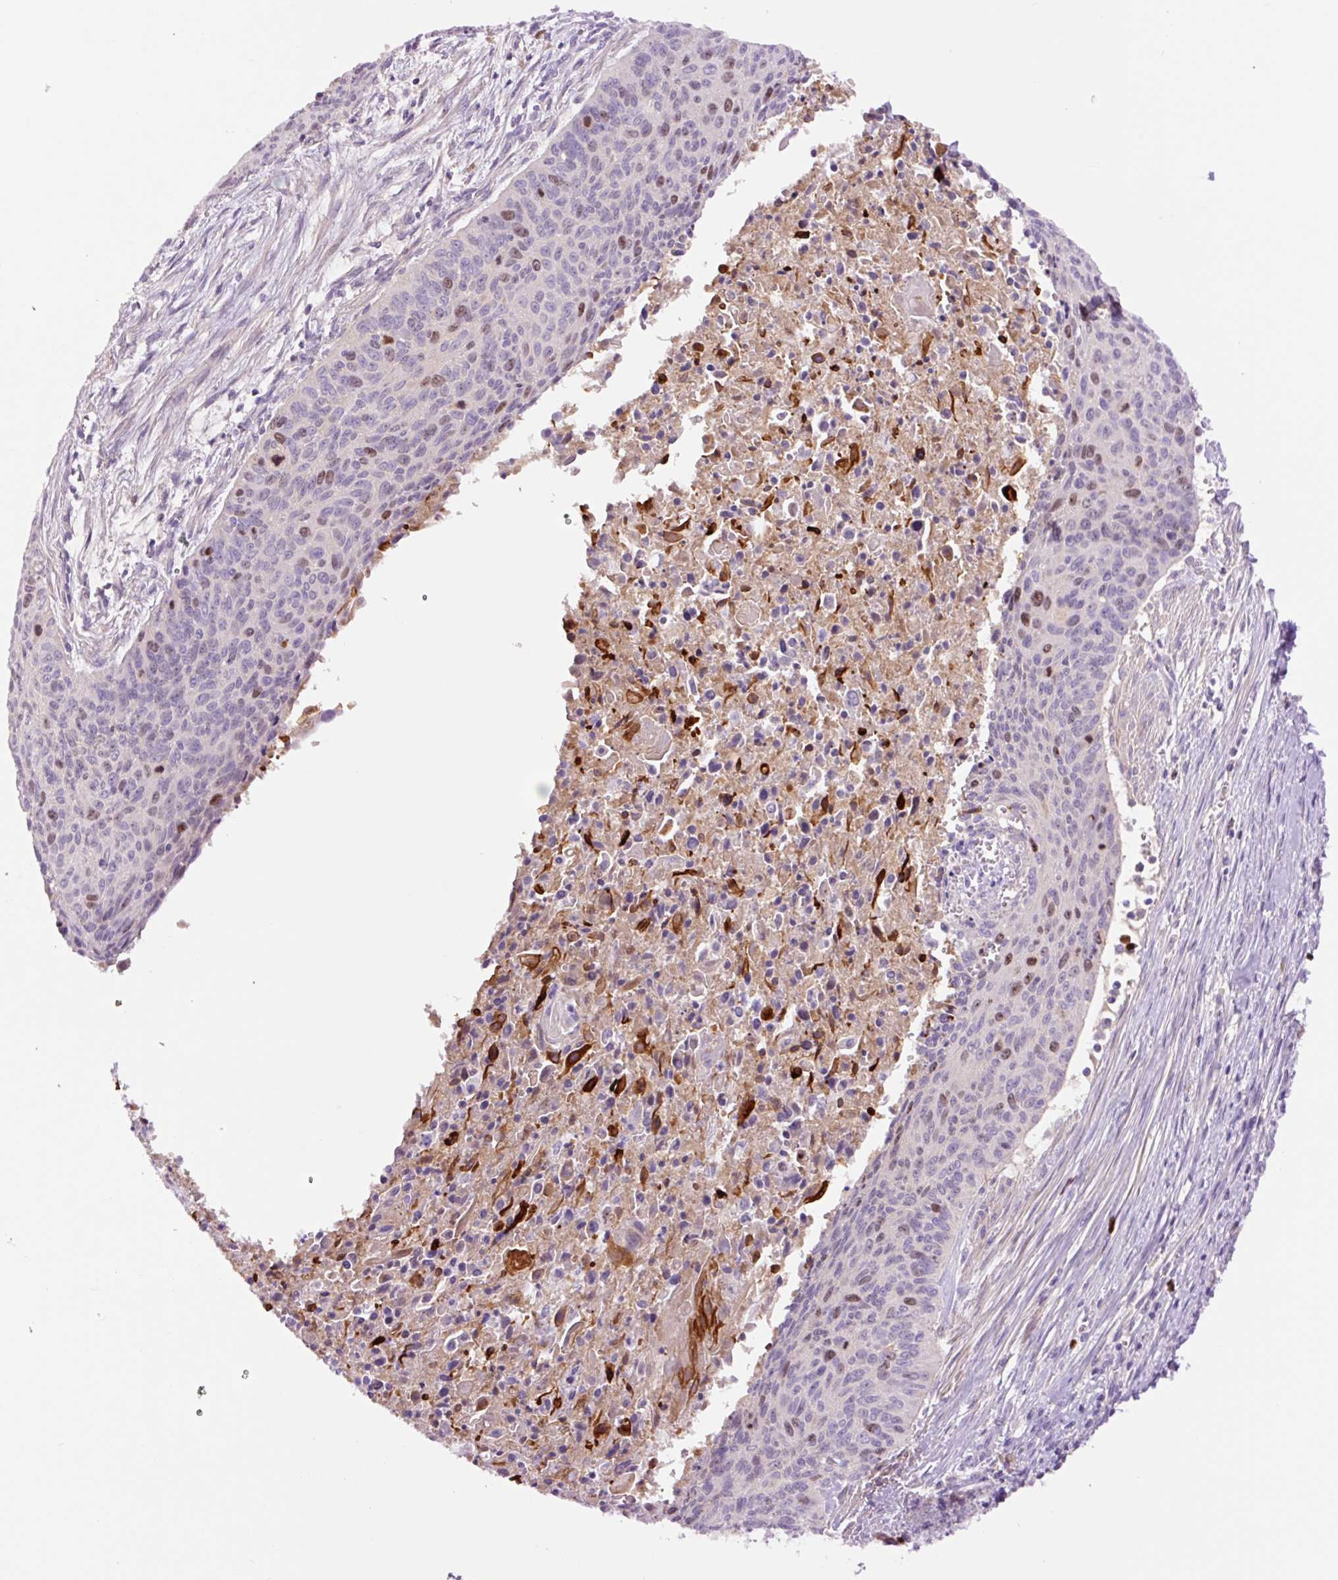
{"staining": {"intensity": "moderate", "quantity": "<25%", "location": "nuclear"}, "tissue": "cervical cancer", "cell_type": "Tumor cells", "image_type": "cancer", "snomed": [{"axis": "morphology", "description": "Squamous cell carcinoma, NOS"}, {"axis": "topography", "description": "Cervix"}], "caption": "Protein expression by IHC displays moderate nuclear positivity in about <25% of tumor cells in squamous cell carcinoma (cervical). The protein of interest is stained brown, and the nuclei are stained in blue (DAB IHC with brightfield microscopy, high magnification).", "gene": "DPPA4", "patient": {"sex": "female", "age": 55}}